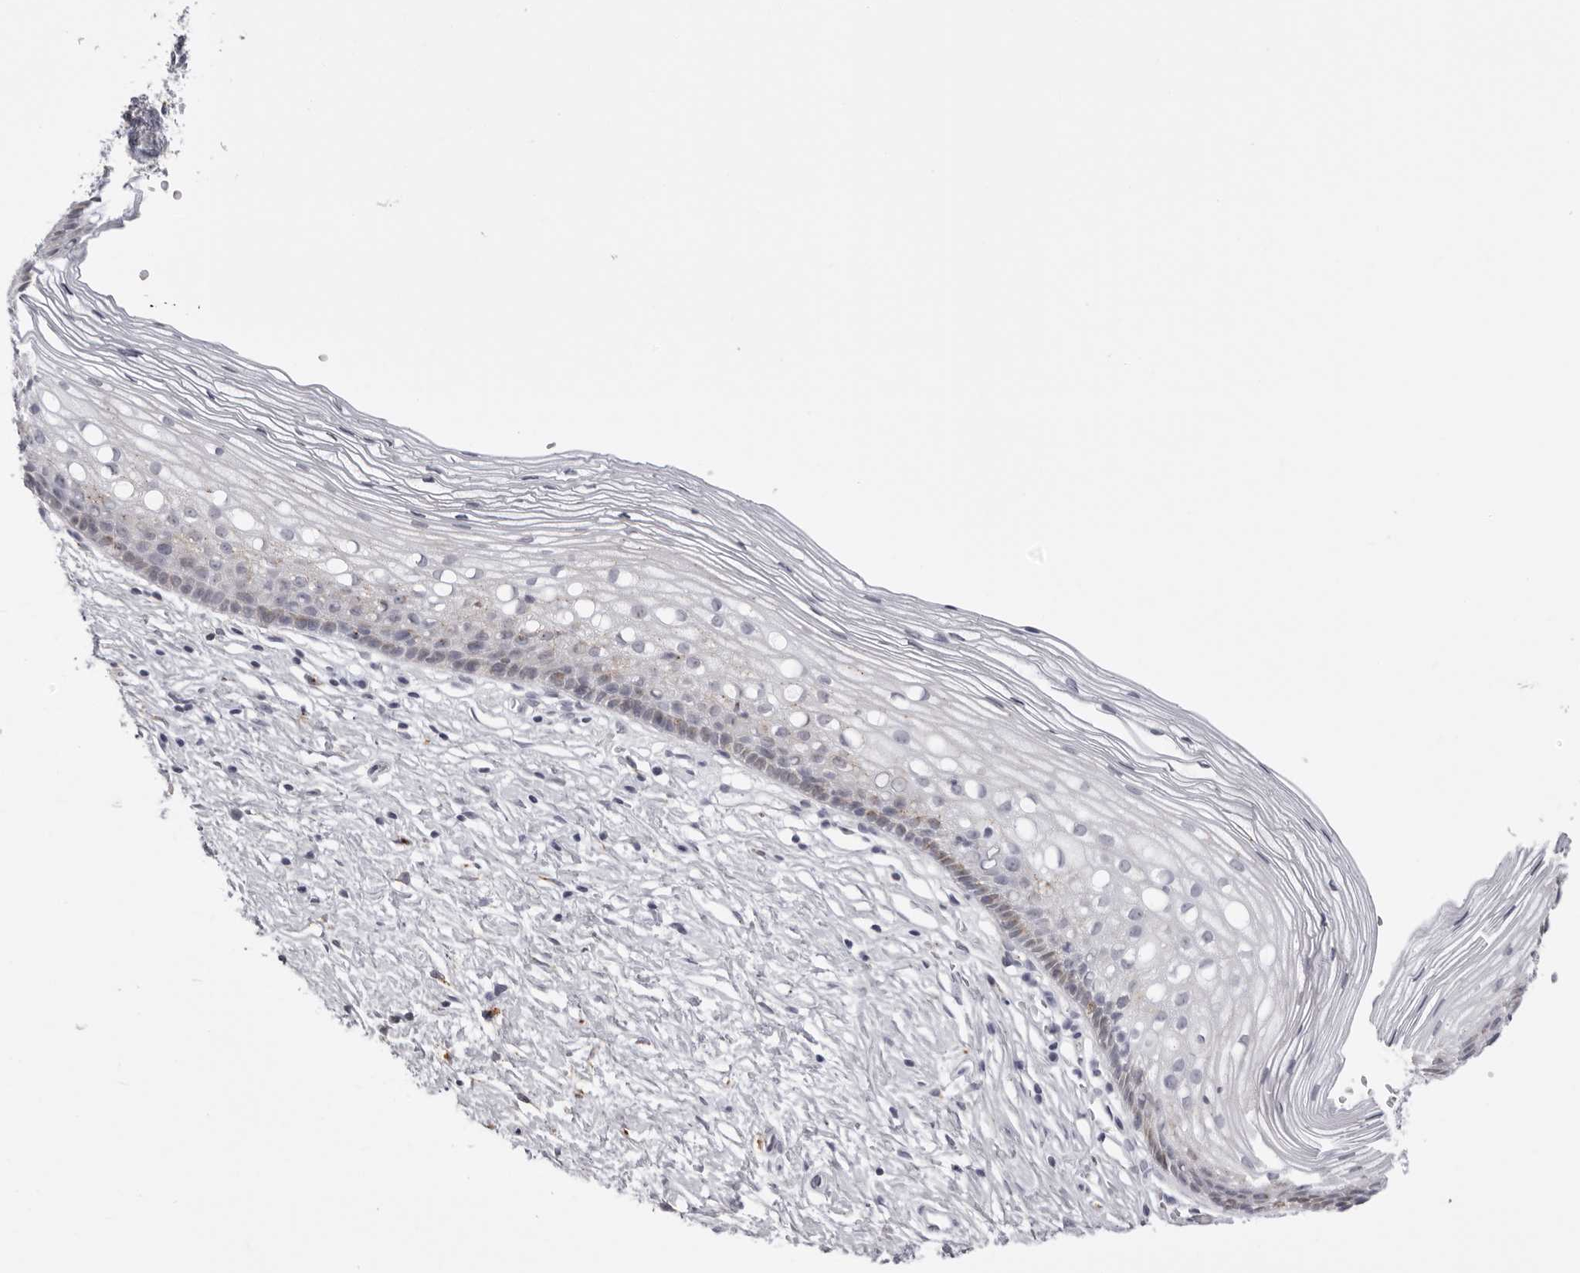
{"staining": {"intensity": "moderate", "quantity": "<25%", "location": "cytoplasmic/membranous"}, "tissue": "cervix", "cell_type": "Glandular cells", "image_type": "normal", "snomed": [{"axis": "morphology", "description": "Normal tissue, NOS"}, {"axis": "topography", "description": "Cervix"}], "caption": "Immunohistochemical staining of benign human cervix reveals low levels of moderate cytoplasmic/membranous expression in approximately <25% of glandular cells.", "gene": "IL25", "patient": {"sex": "female", "age": 27}}